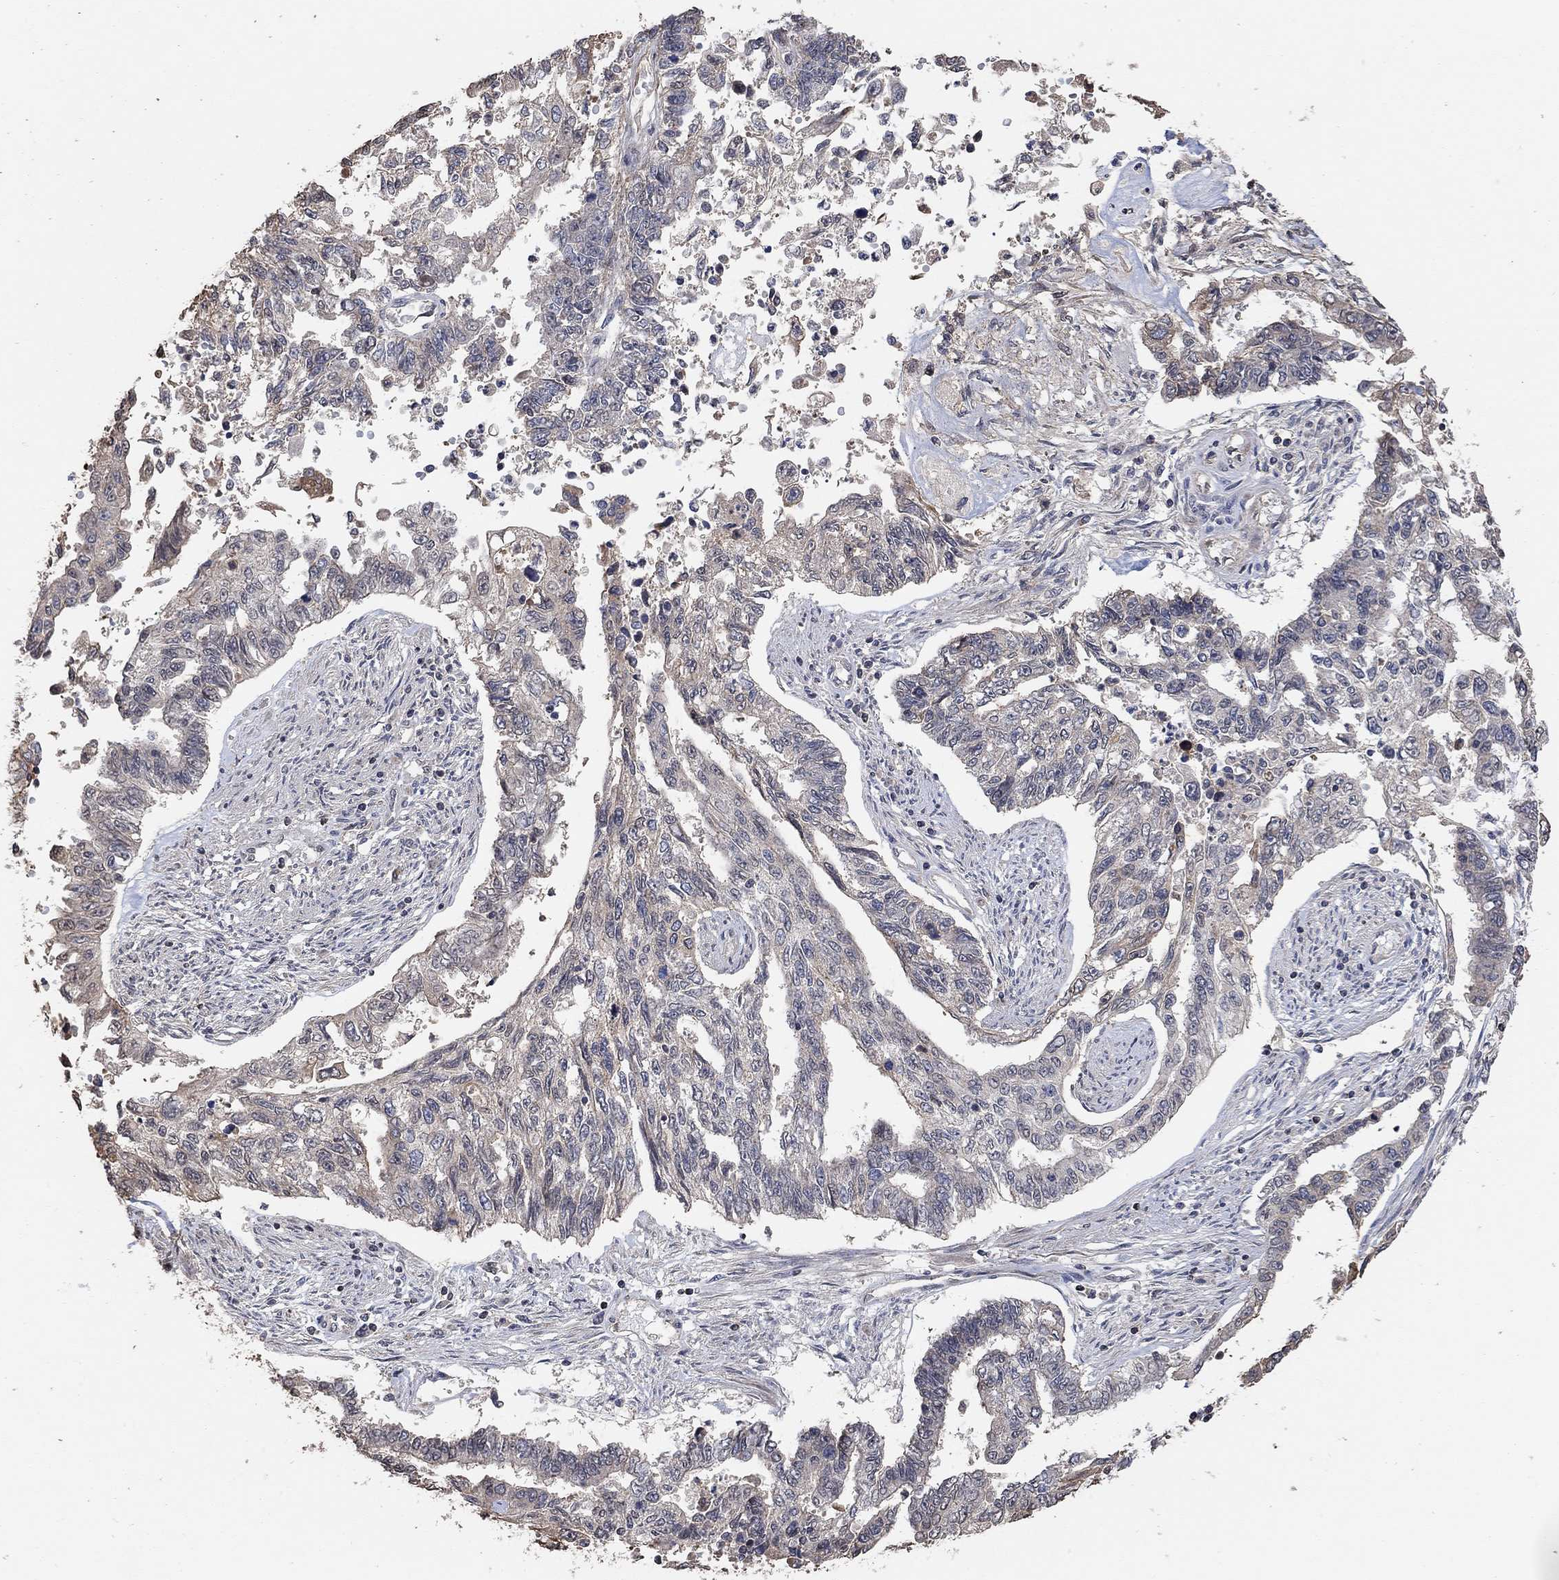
{"staining": {"intensity": "weak", "quantity": "<25%", "location": "cytoplasmic/membranous"}, "tissue": "endometrial cancer", "cell_type": "Tumor cells", "image_type": "cancer", "snomed": [{"axis": "morphology", "description": "Adenocarcinoma, NOS"}, {"axis": "topography", "description": "Uterus"}], "caption": "A high-resolution image shows immunohistochemistry (IHC) staining of adenocarcinoma (endometrial), which shows no significant expression in tumor cells. The staining is performed using DAB (3,3'-diaminobenzidine) brown chromogen with nuclei counter-stained in using hematoxylin.", "gene": "UNC5B", "patient": {"sex": "female", "age": 59}}